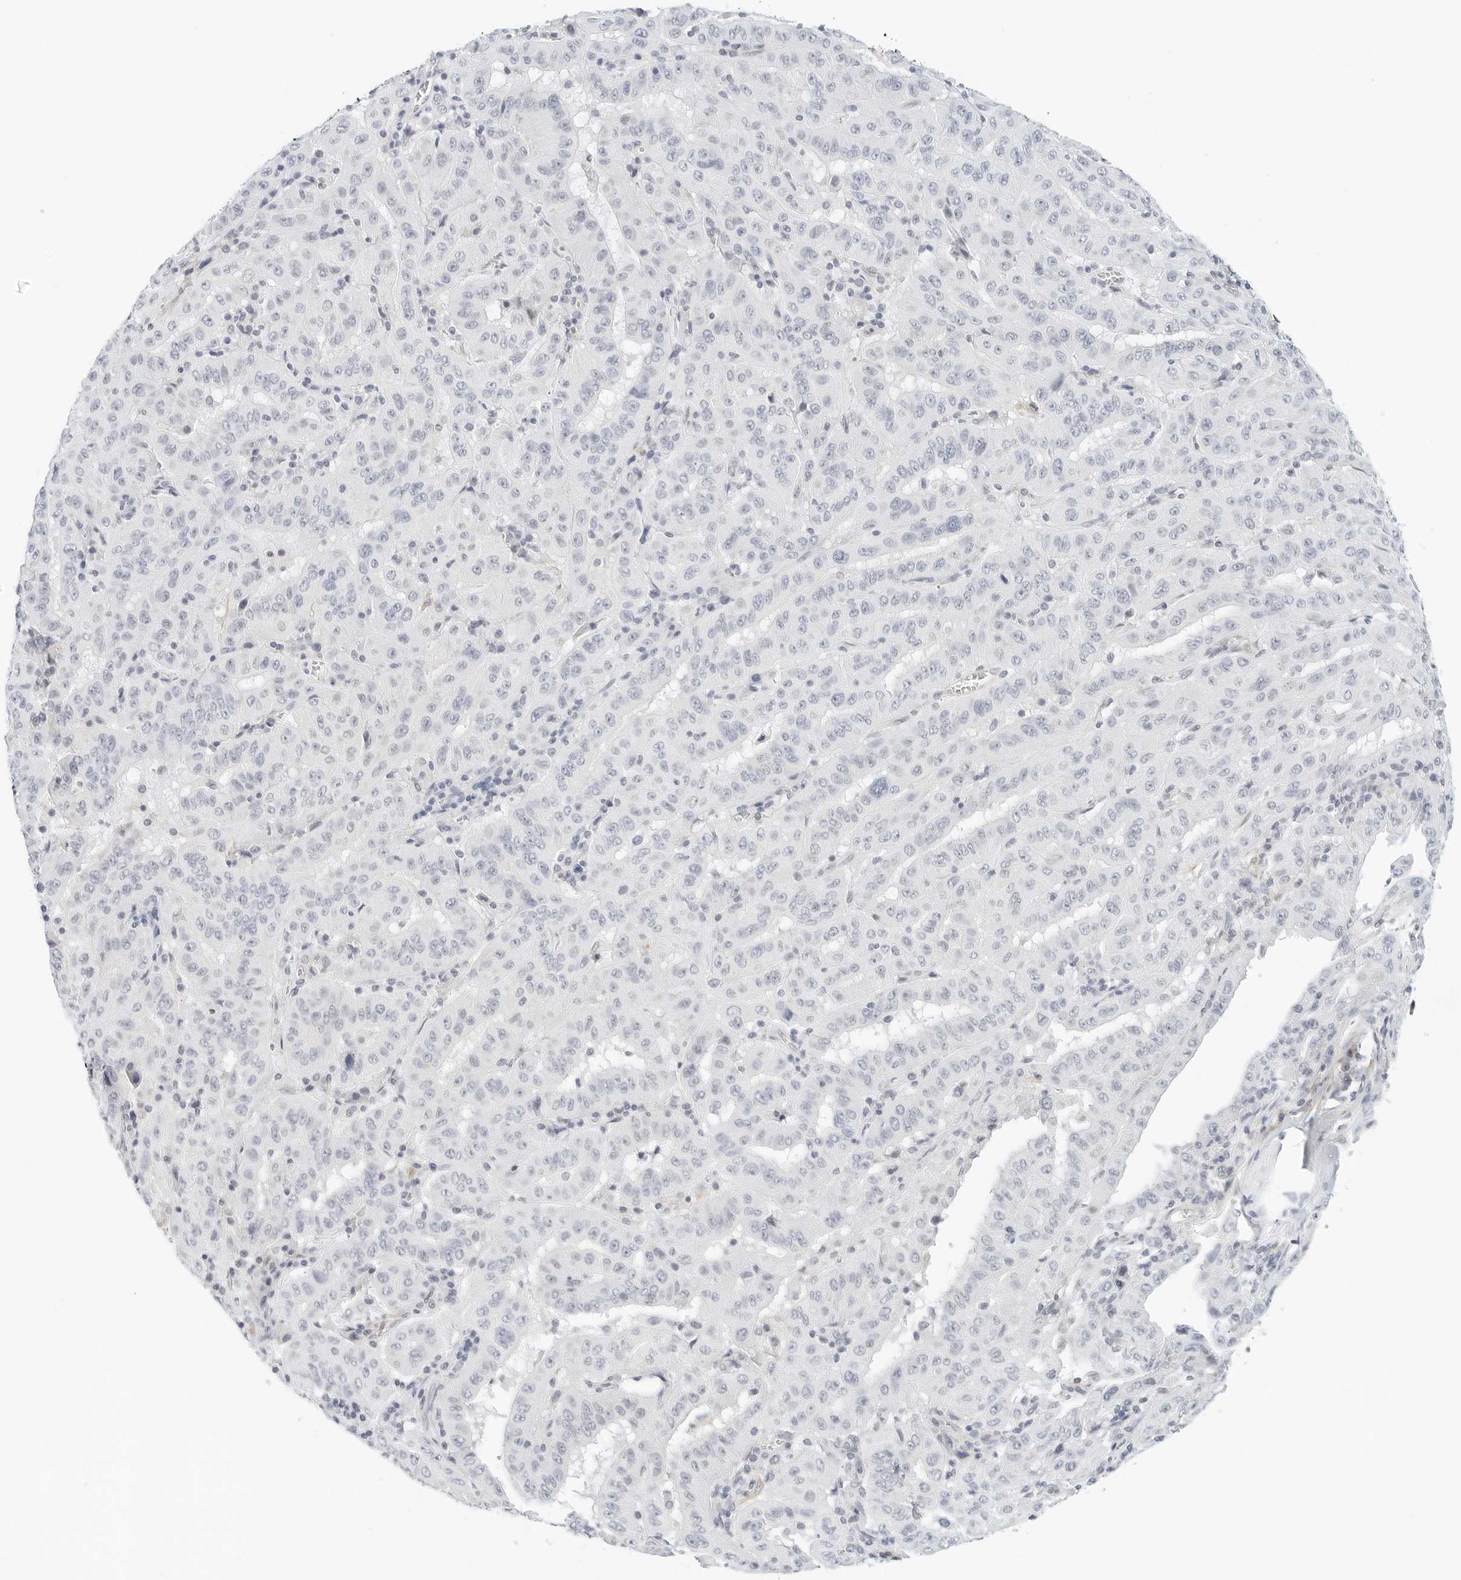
{"staining": {"intensity": "negative", "quantity": "none", "location": "none"}, "tissue": "pancreatic cancer", "cell_type": "Tumor cells", "image_type": "cancer", "snomed": [{"axis": "morphology", "description": "Adenocarcinoma, NOS"}, {"axis": "topography", "description": "Pancreas"}], "caption": "The photomicrograph reveals no staining of tumor cells in pancreatic adenocarcinoma. The staining was performed using DAB to visualize the protein expression in brown, while the nuclei were stained in blue with hematoxylin (Magnification: 20x).", "gene": "PKDCC", "patient": {"sex": "male", "age": 63}}